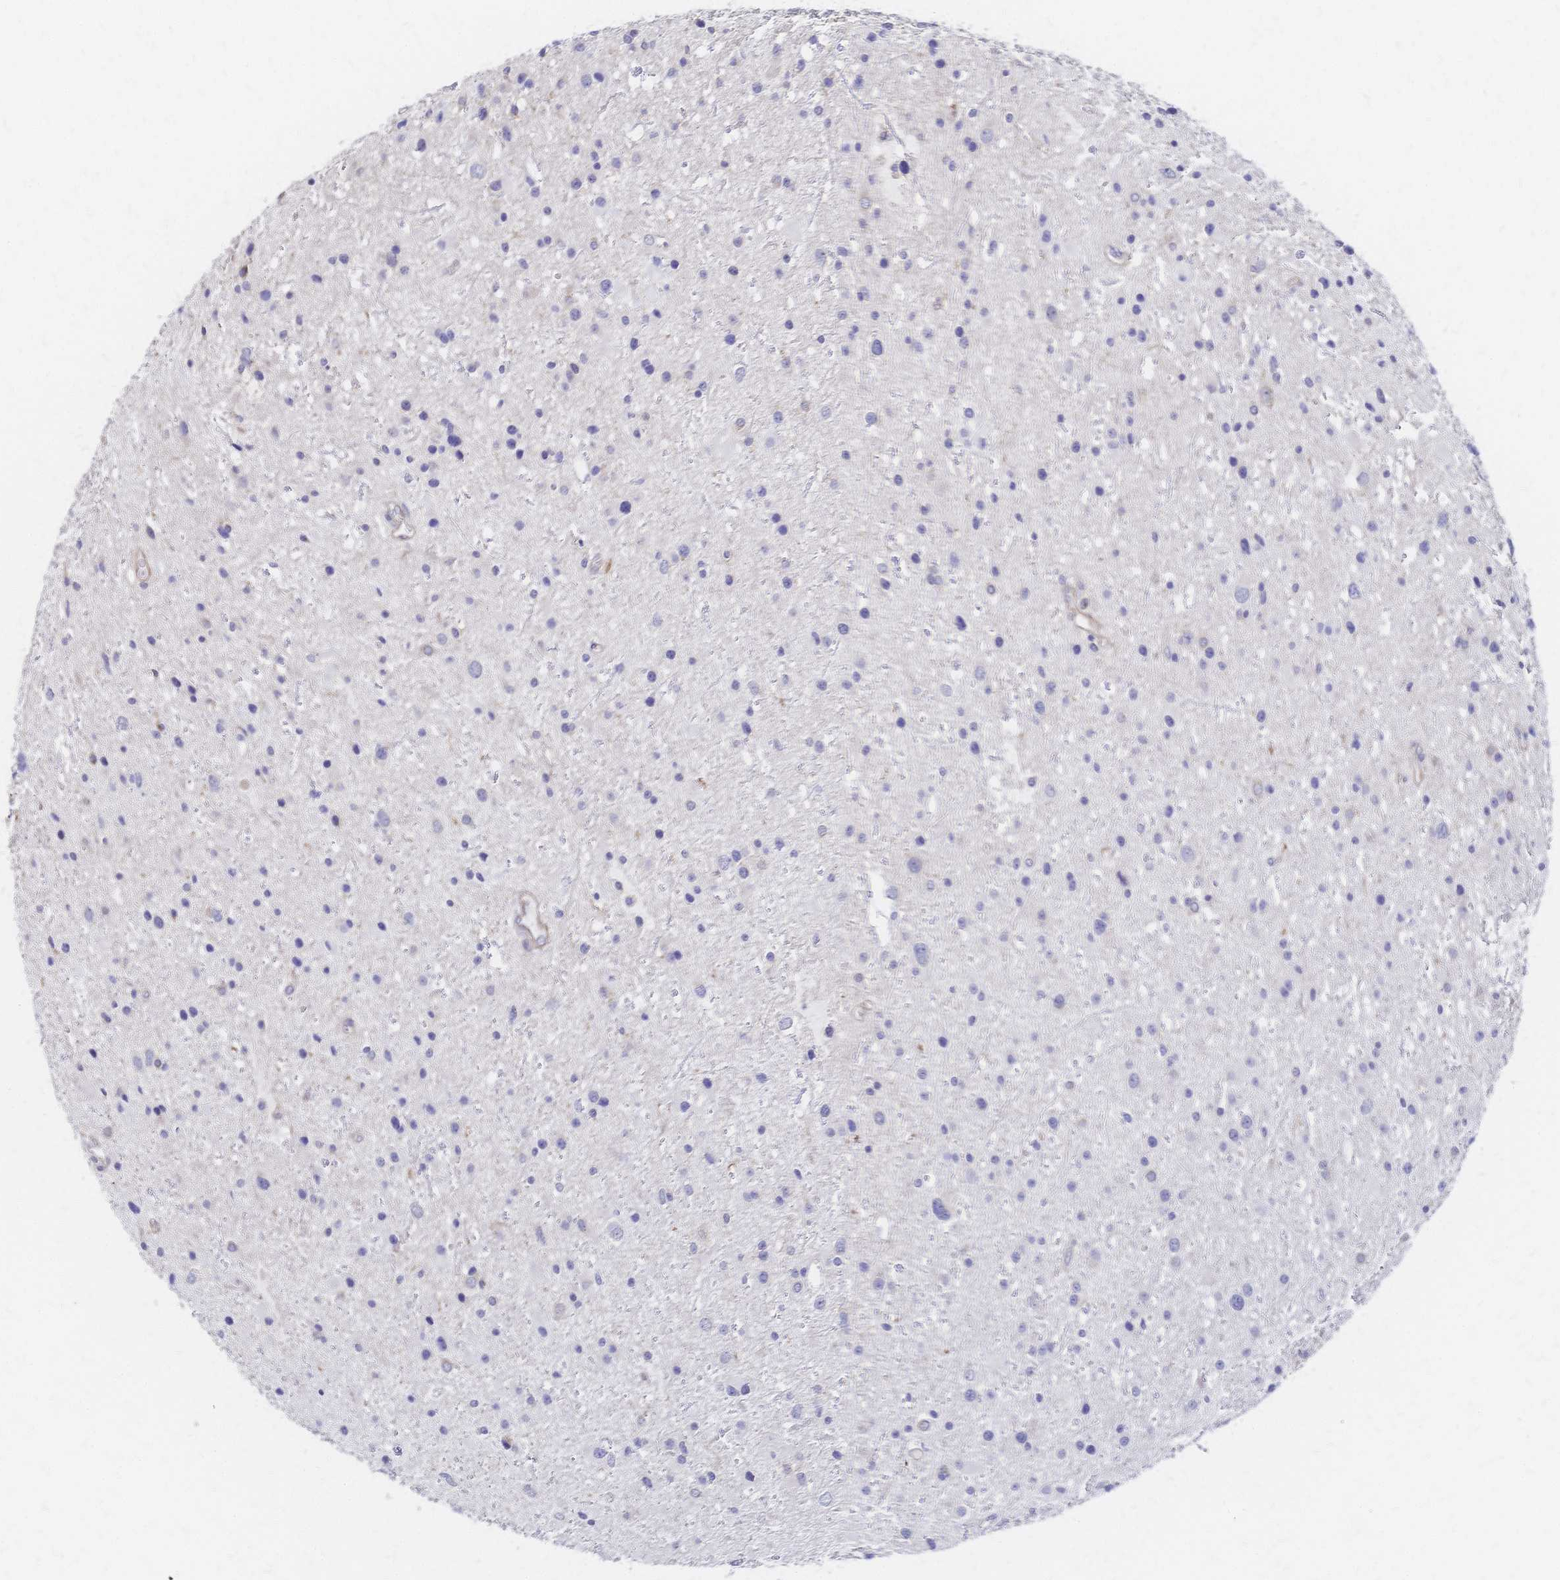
{"staining": {"intensity": "negative", "quantity": "none", "location": "none"}, "tissue": "glioma", "cell_type": "Tumor cells", "image_type": "cancer", "snomed": [{"axis": "morphology", "description": "Glioma, malignant, Low grade"}, {"axis": "topography", "description": "Brain"}], "caption": "The micrograph reveals no significant staining in tumor cells of glioma.", "gene": "SLC5A1", "patient": {"sex": "female", "age": 32}}